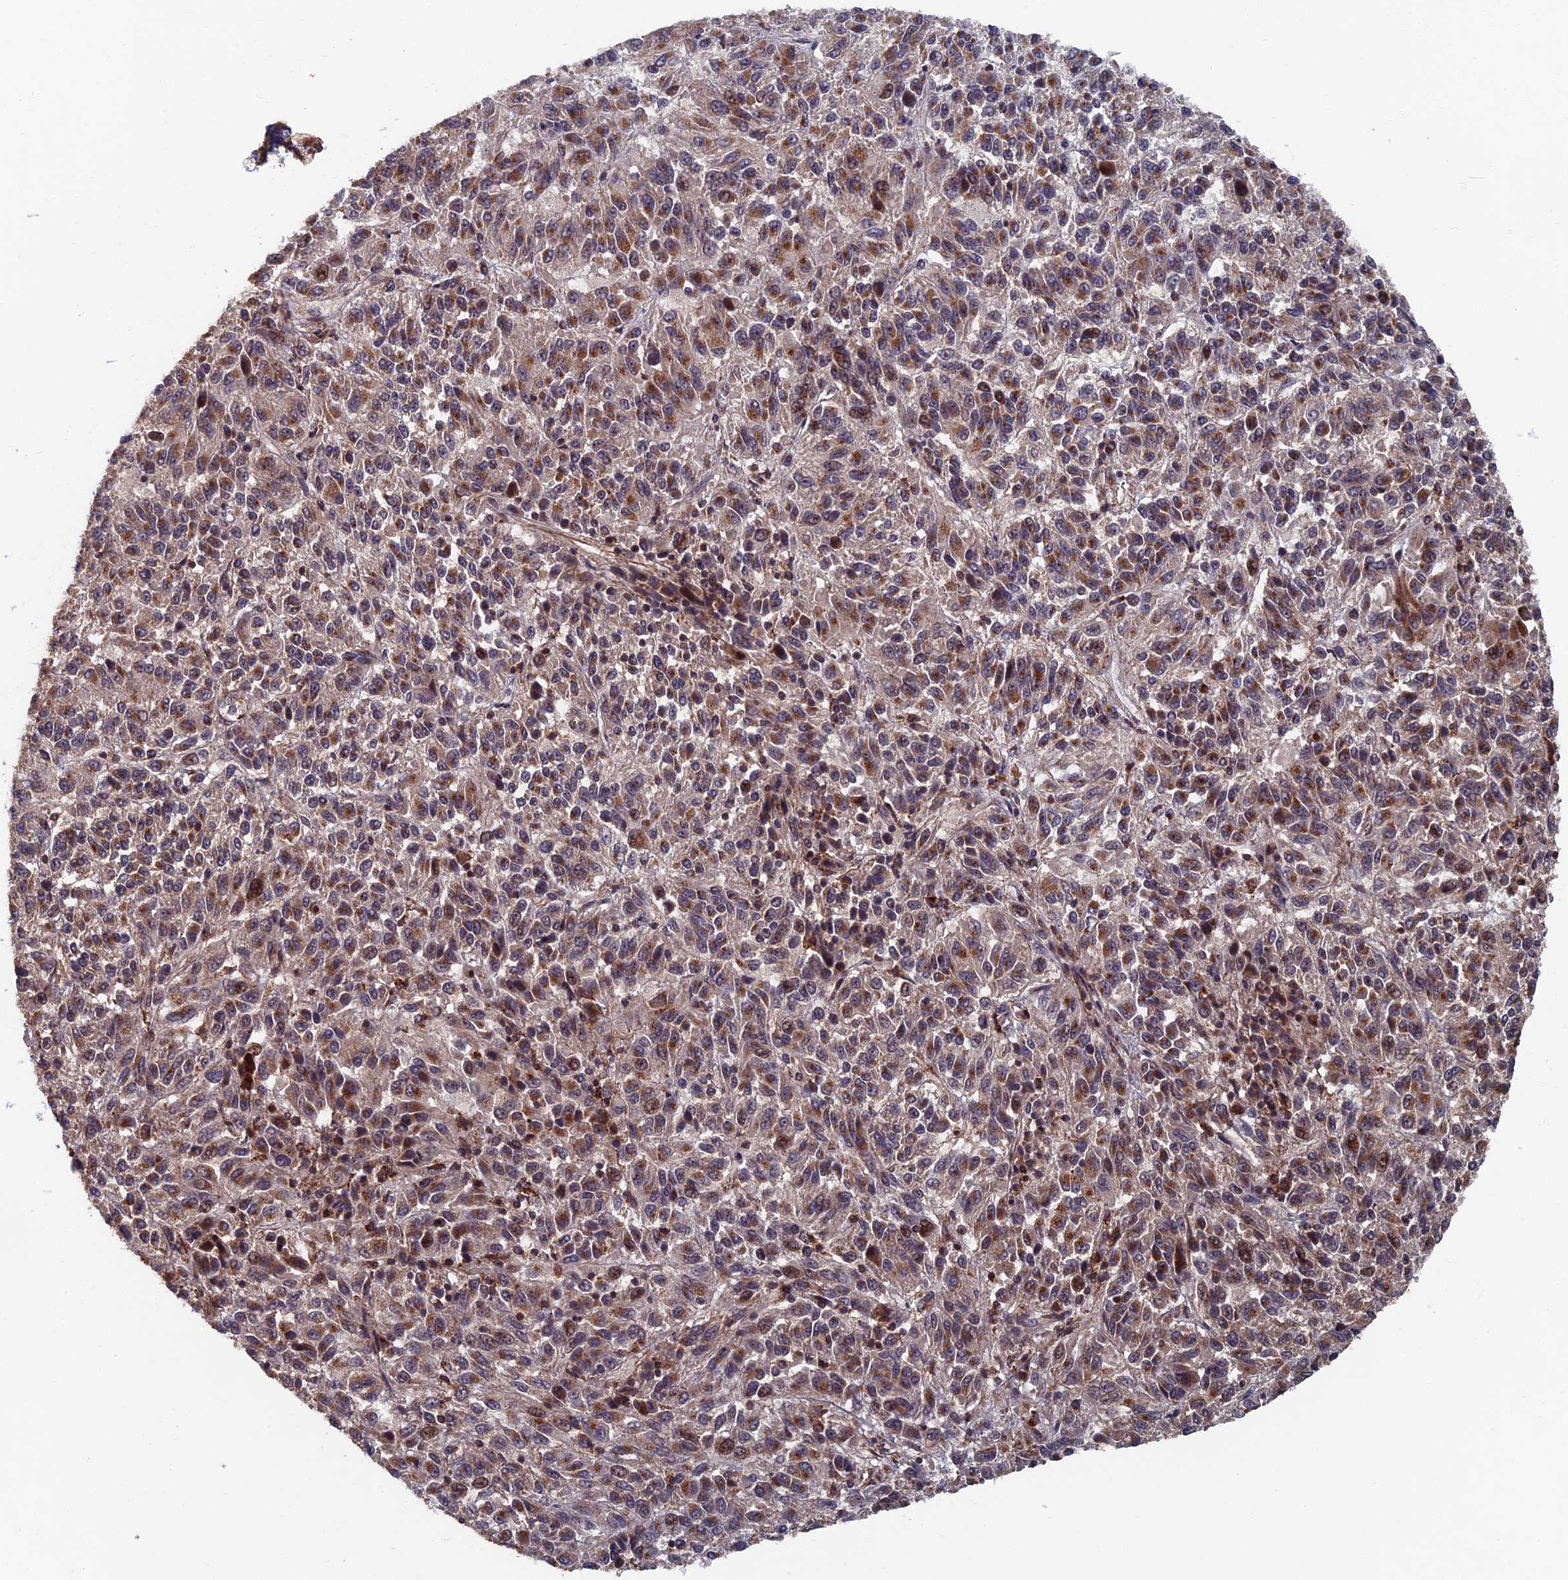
{"staining": {"intensity": "moderate", "quantity": "<25%", "location": "cytoplasmic/membranous"}, "tissue": "melanoma", "cell_type": "Tumor cells", "image_type": "cancer", "snomed": [{"axis": "morphology", "description": "Malignant melanoma, Metastatic site"}, {"axis": "topography", "description": "Lung"}], "caption": "Tumor cells exhibit low levels of moderate cytoplasmic/membranous staining in about <25% of cells in human melanoma. (Stains: DAB (3,3'-diaminobenzidine) in brown, nuclei in blue, Microscopy: brightfield microscopy at high magnification).", "gene": "RASGRF1", "patient": {"sex": "male", "age": 64}}